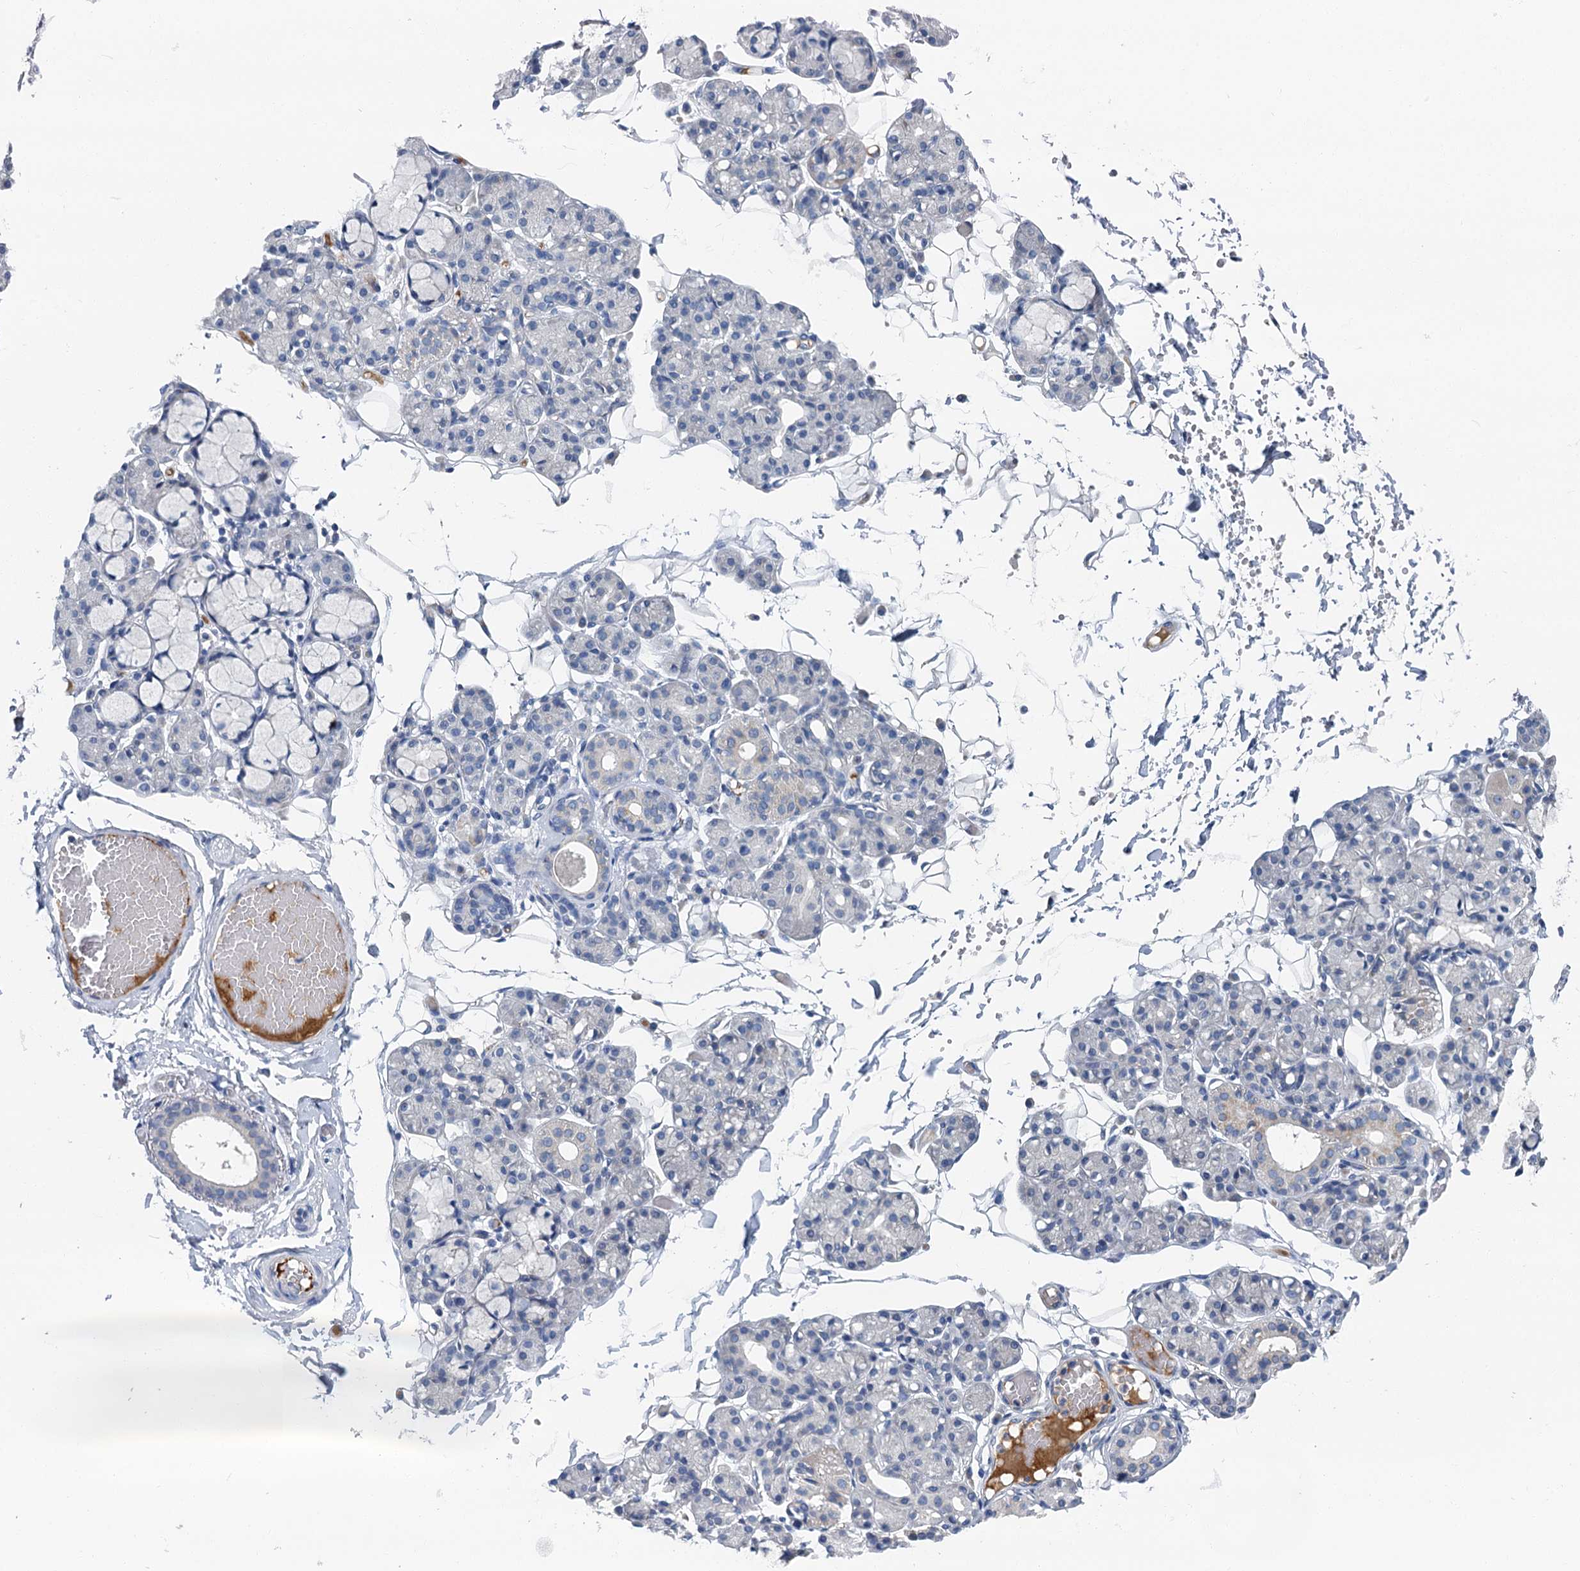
{"staining": {"intensity": "weak", "quantity": "<25%", "location": "cytoplasmic/membranous"}, "tissue": "salivary gland", "cell_type": "Glandular cells", "image_type": "normal", "snomed": [{"axis": "morphology", "description": "Normal tissue, NOS"}, {"axis": "topography", "description": "Salivary gland"}], "caption": "There is no significant staining in glandular cells of salivary gland. Brightfield microscopy of immunohistochemistry stained with DAB (brown) and hematoxylin (blue), captured at high magnification.", "gene": "SPINK9", "patient": {"sex": "male", "age": 63}}